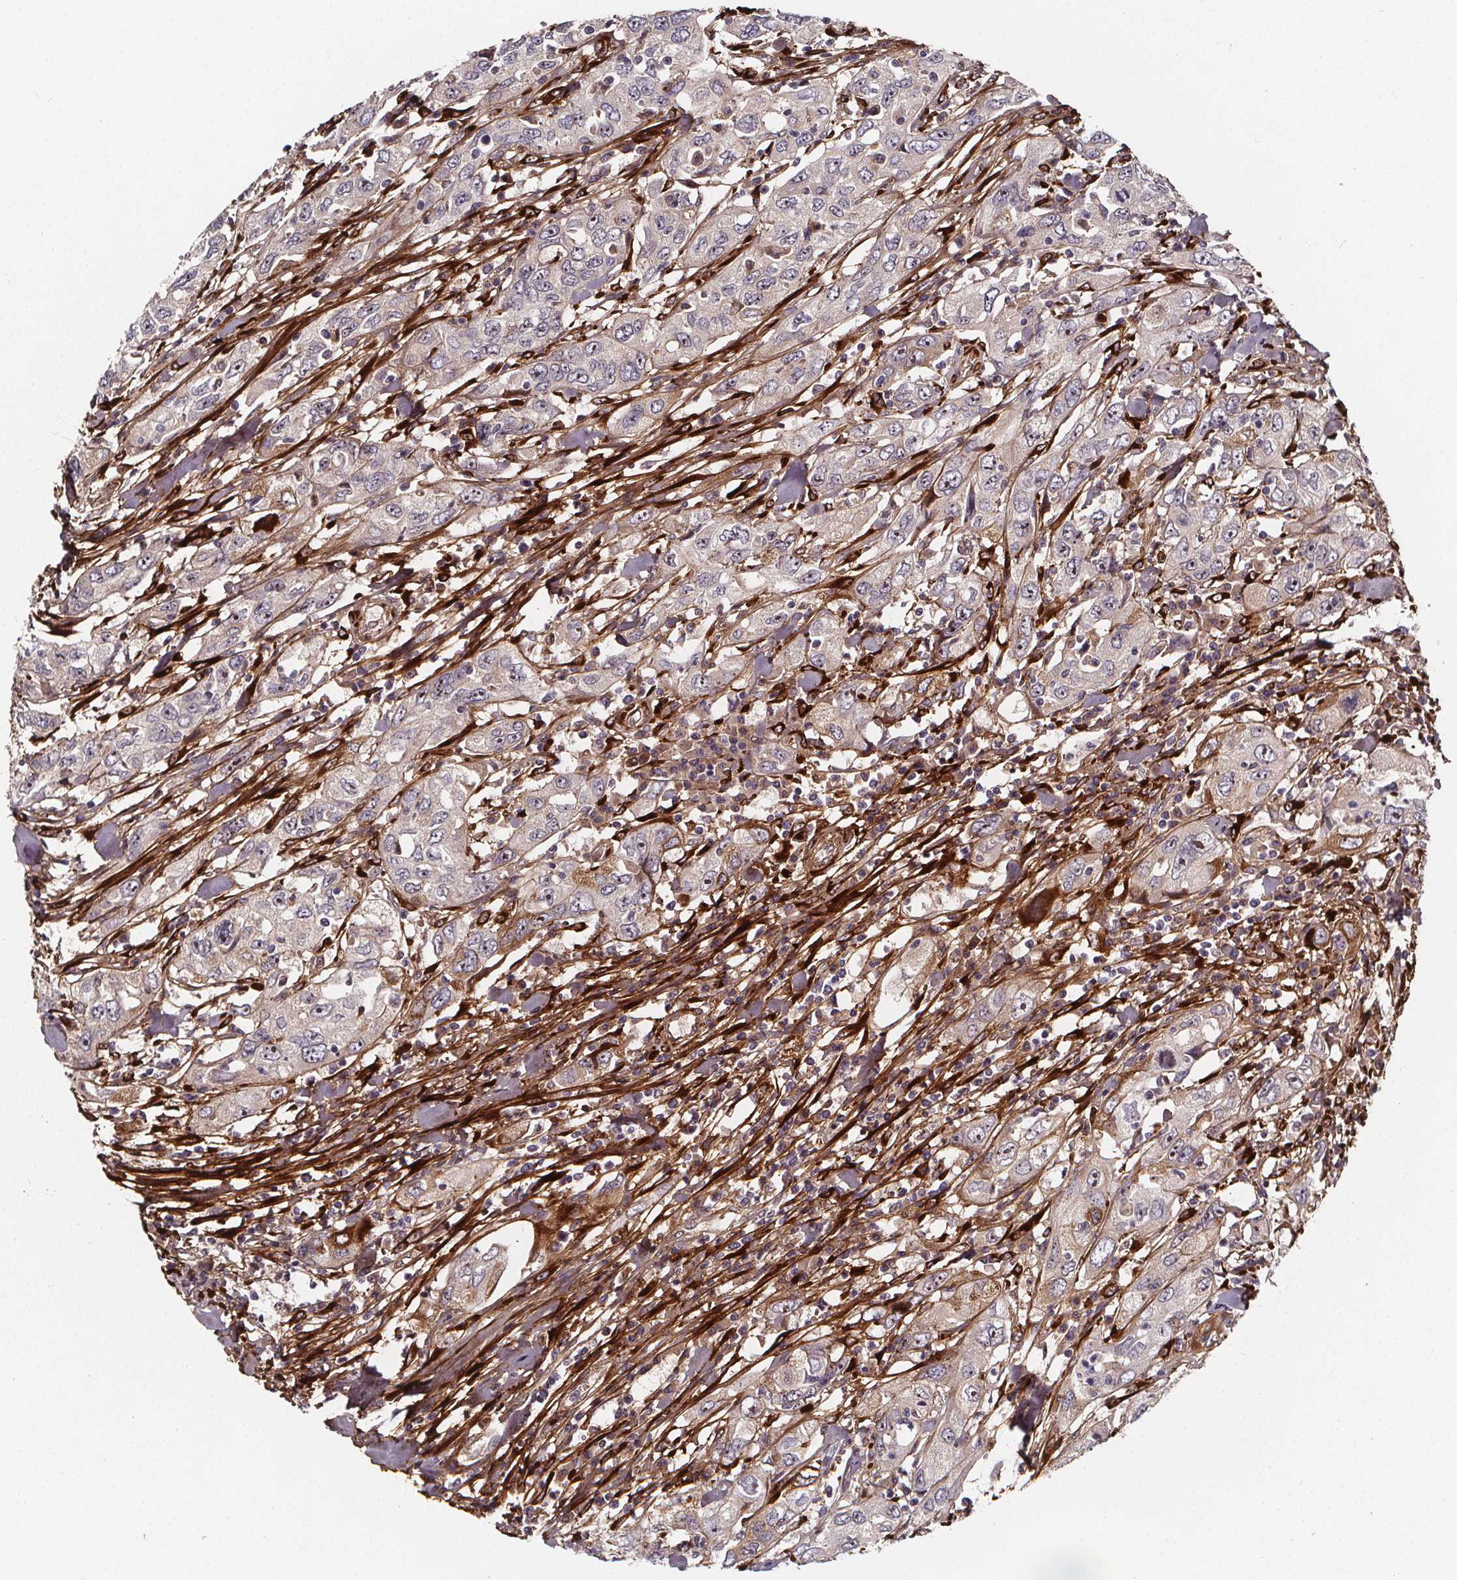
{"staining": {"intensity": "weak", "quantity": "<25%", "location": "cytoplasmic/membranous"}, "tissue": "urothelial cancer", "cell_type": "Tumor cells", "image_type": "cancer", "snomed": [{"axis": "morphology", "description": "Urothelial carcinoma, High grade"}, {"axis": "topography", "description": "Urinary bladder"}], "caption": "This image is of urothelial cancer stained with immunohistochemistry (IHC) to label a protein in brown with the nuclei are counter-stained blue. There is no positivity in tumor cells.", "gene": "AEBP1", "patient": {"sex": "male", "age": 76}}